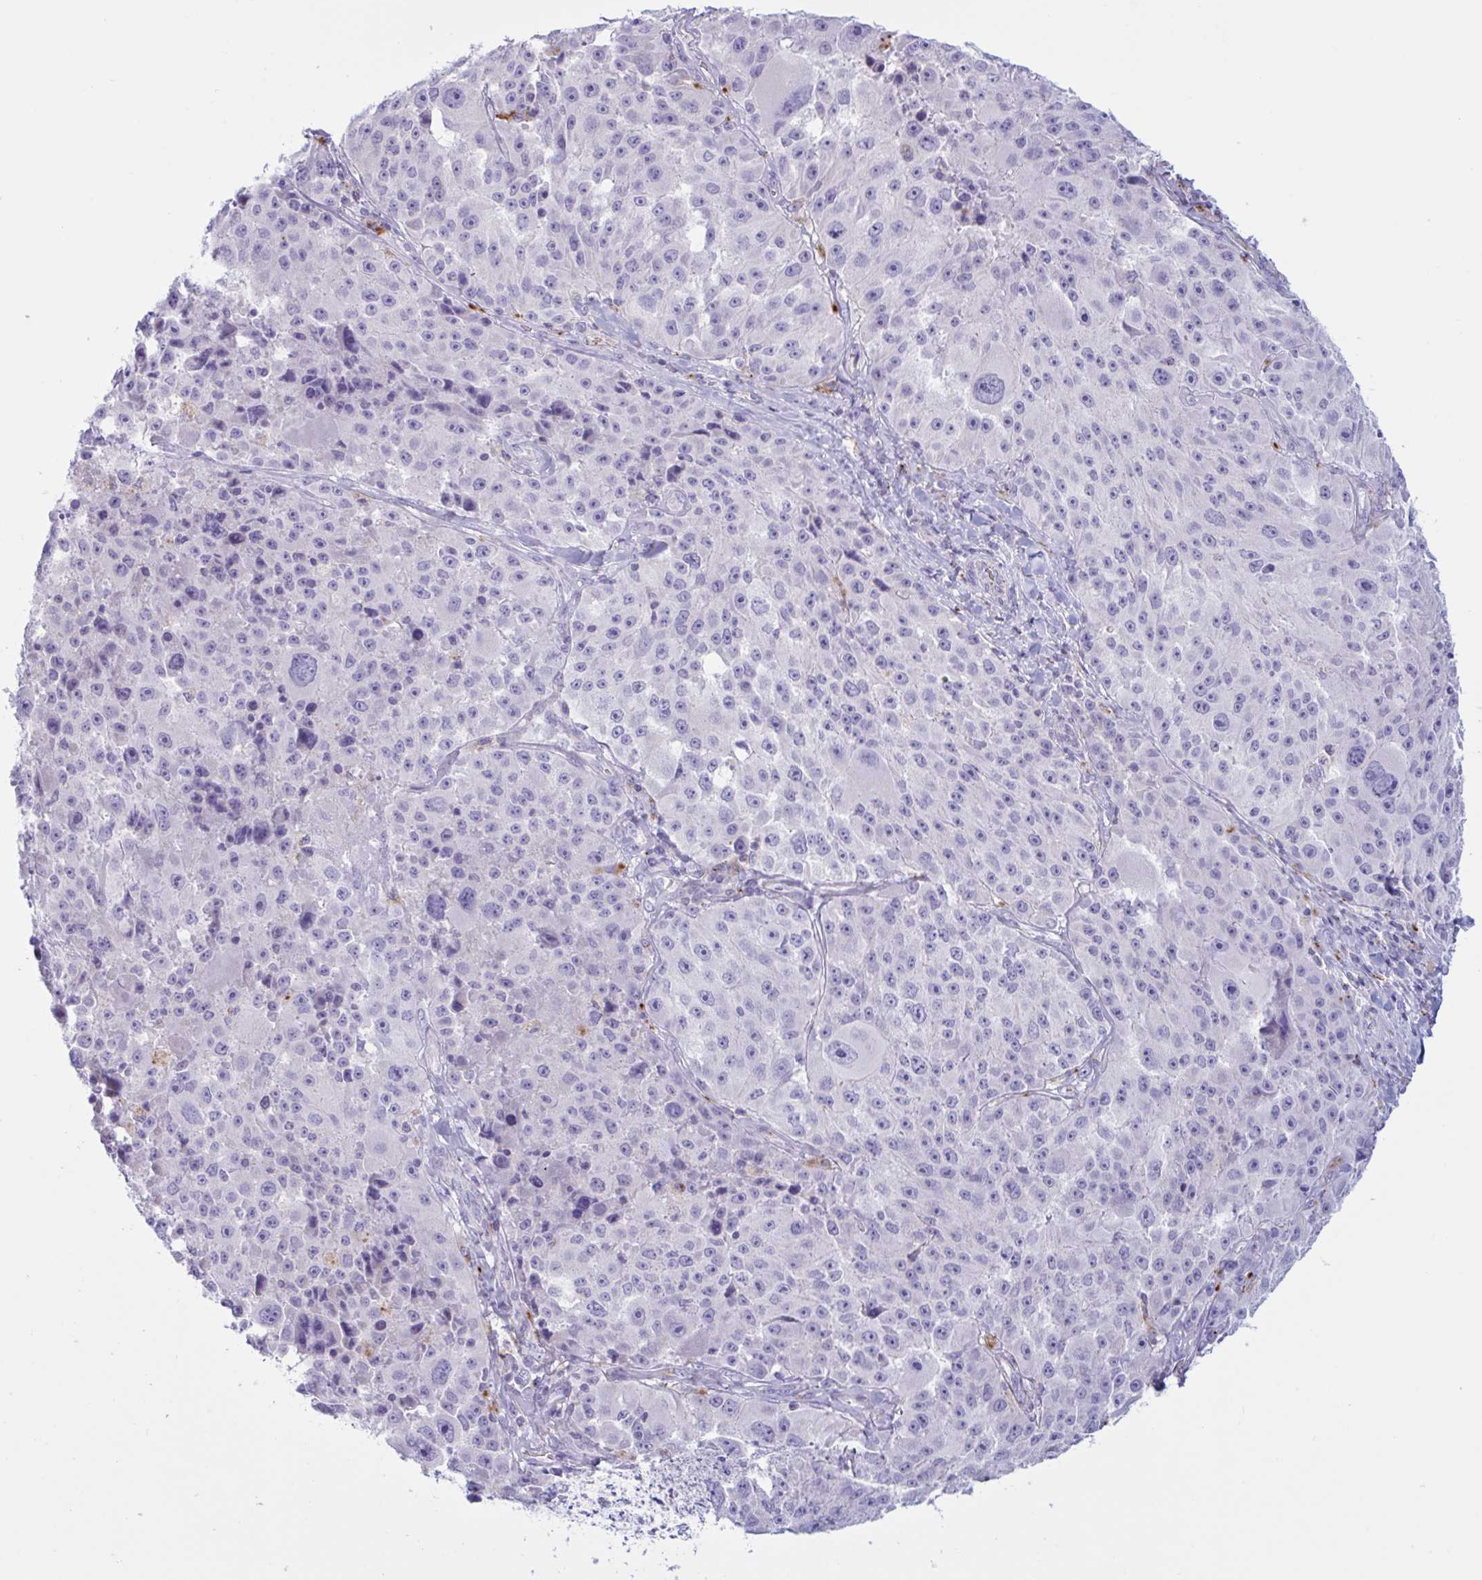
{"staining": {"intensity": "negative", "quantity": "none", "location": "none"}, "tissue": "melanoma", "cell_type": "Tumor cells", "image_type": "cancer", "snomed": [{"axis": "morphology", "description": "Malignant melanoma, Metastatic site"}, {"axis": "topography", "description": "Lymph node"}], "caption": "An immunohistochemistry histopathology image of malignant melanoma (metastatic site) is shown. There is no staining in tumor cells of malignant melanoma (metastatic site).", "gene": "XCL1", "patient": {"sex": "male", "age": 62}}